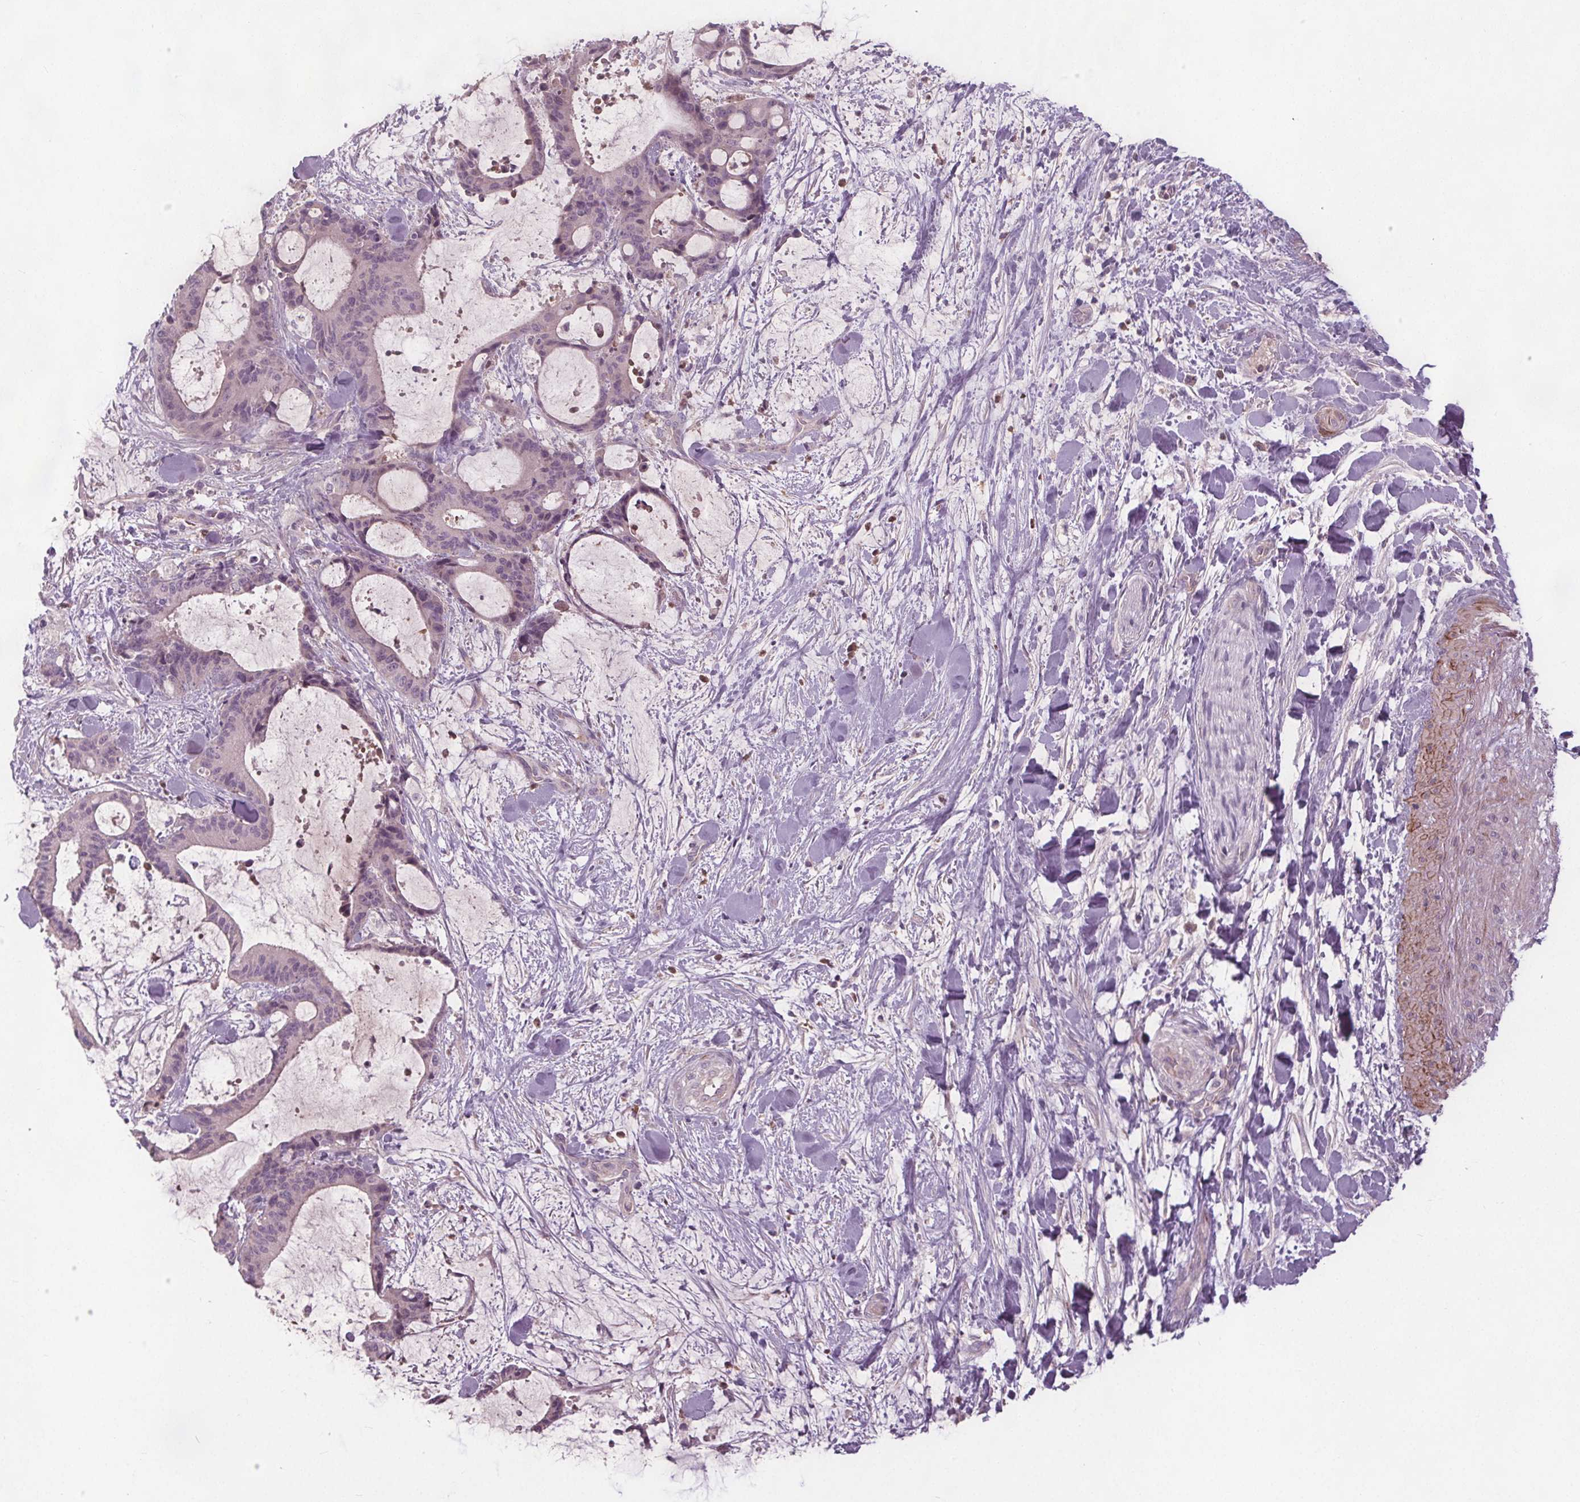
{"staining": {"intensity": "negative", "quantity": "none", "location": "none"}, "tissue": "liver cancer", "cell_type": "Tumor cells", "image_type": "cancer", "snomed": [{"axis": "morphology", "description": "Cholangiocarcinoma"}, {"axis": "topography", "description": "Liver"}], "caption": "Human liver cancer stained for a protein using immunohistochemistry (IHC) shows no positivity in tumor cells.", "gene": "PDGFD", "patient": {"sex": "female", "age": 73}}